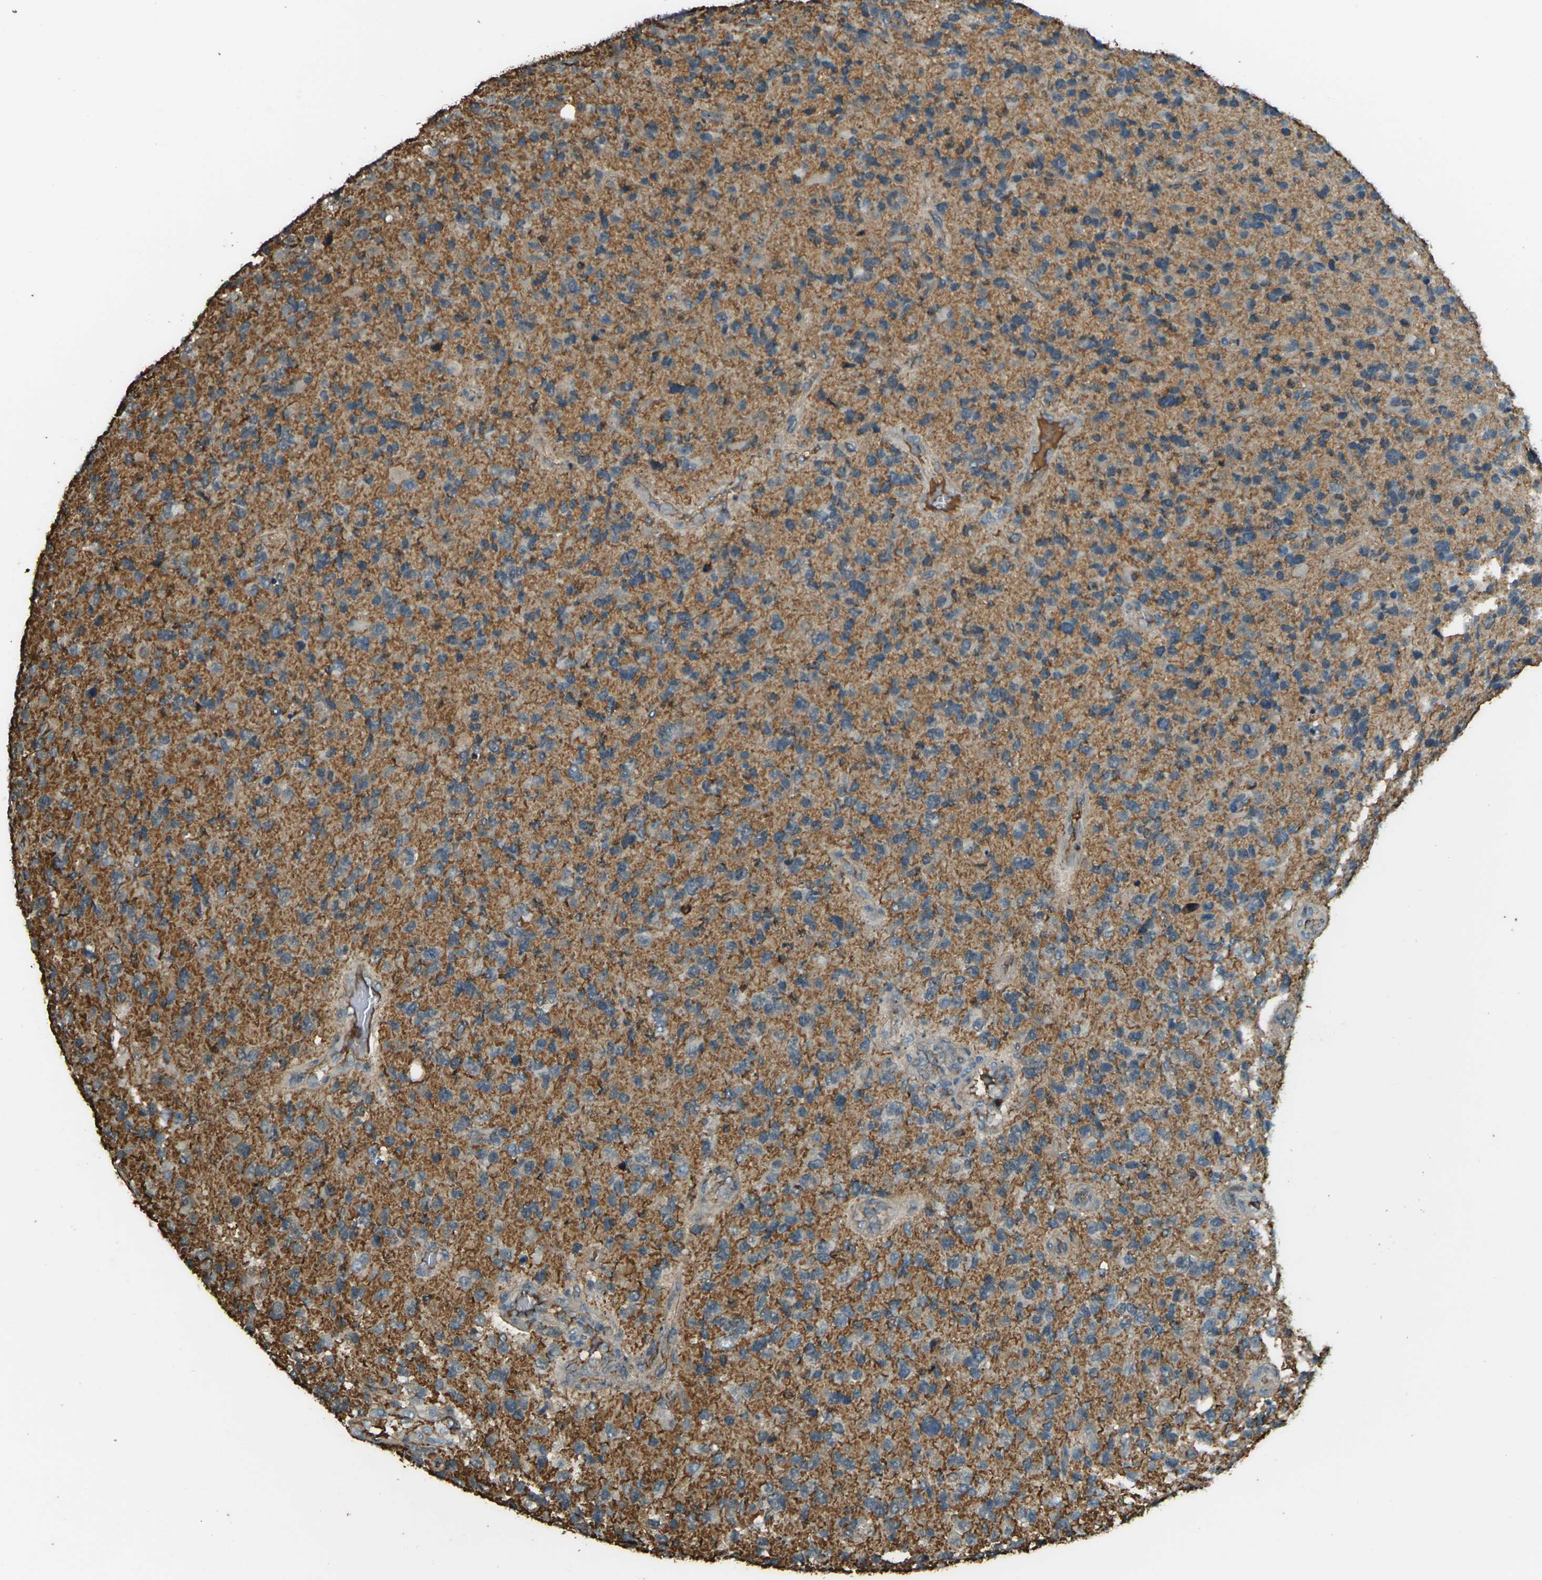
{"staining": {"intensity": "moderate", "quantity": ">75%", "location": "cytoplasmic/membranous"}, "tissue": "glioma", "cell_type": "Tumor cells", "image_type": "cancer", "snomed": [{"axis": "morphology", "description": "Glioma, malignant, High grade"}, {"axis": "topography", "description": "Brain"}], "caption": "High-grade glioma (malignant) tissue exhibits moderate cytoplasmic/membranous expression in approximately >75% of tumor cells", "gene": "CYP1B1", "patient": {"sex": "female", "age": 58}}